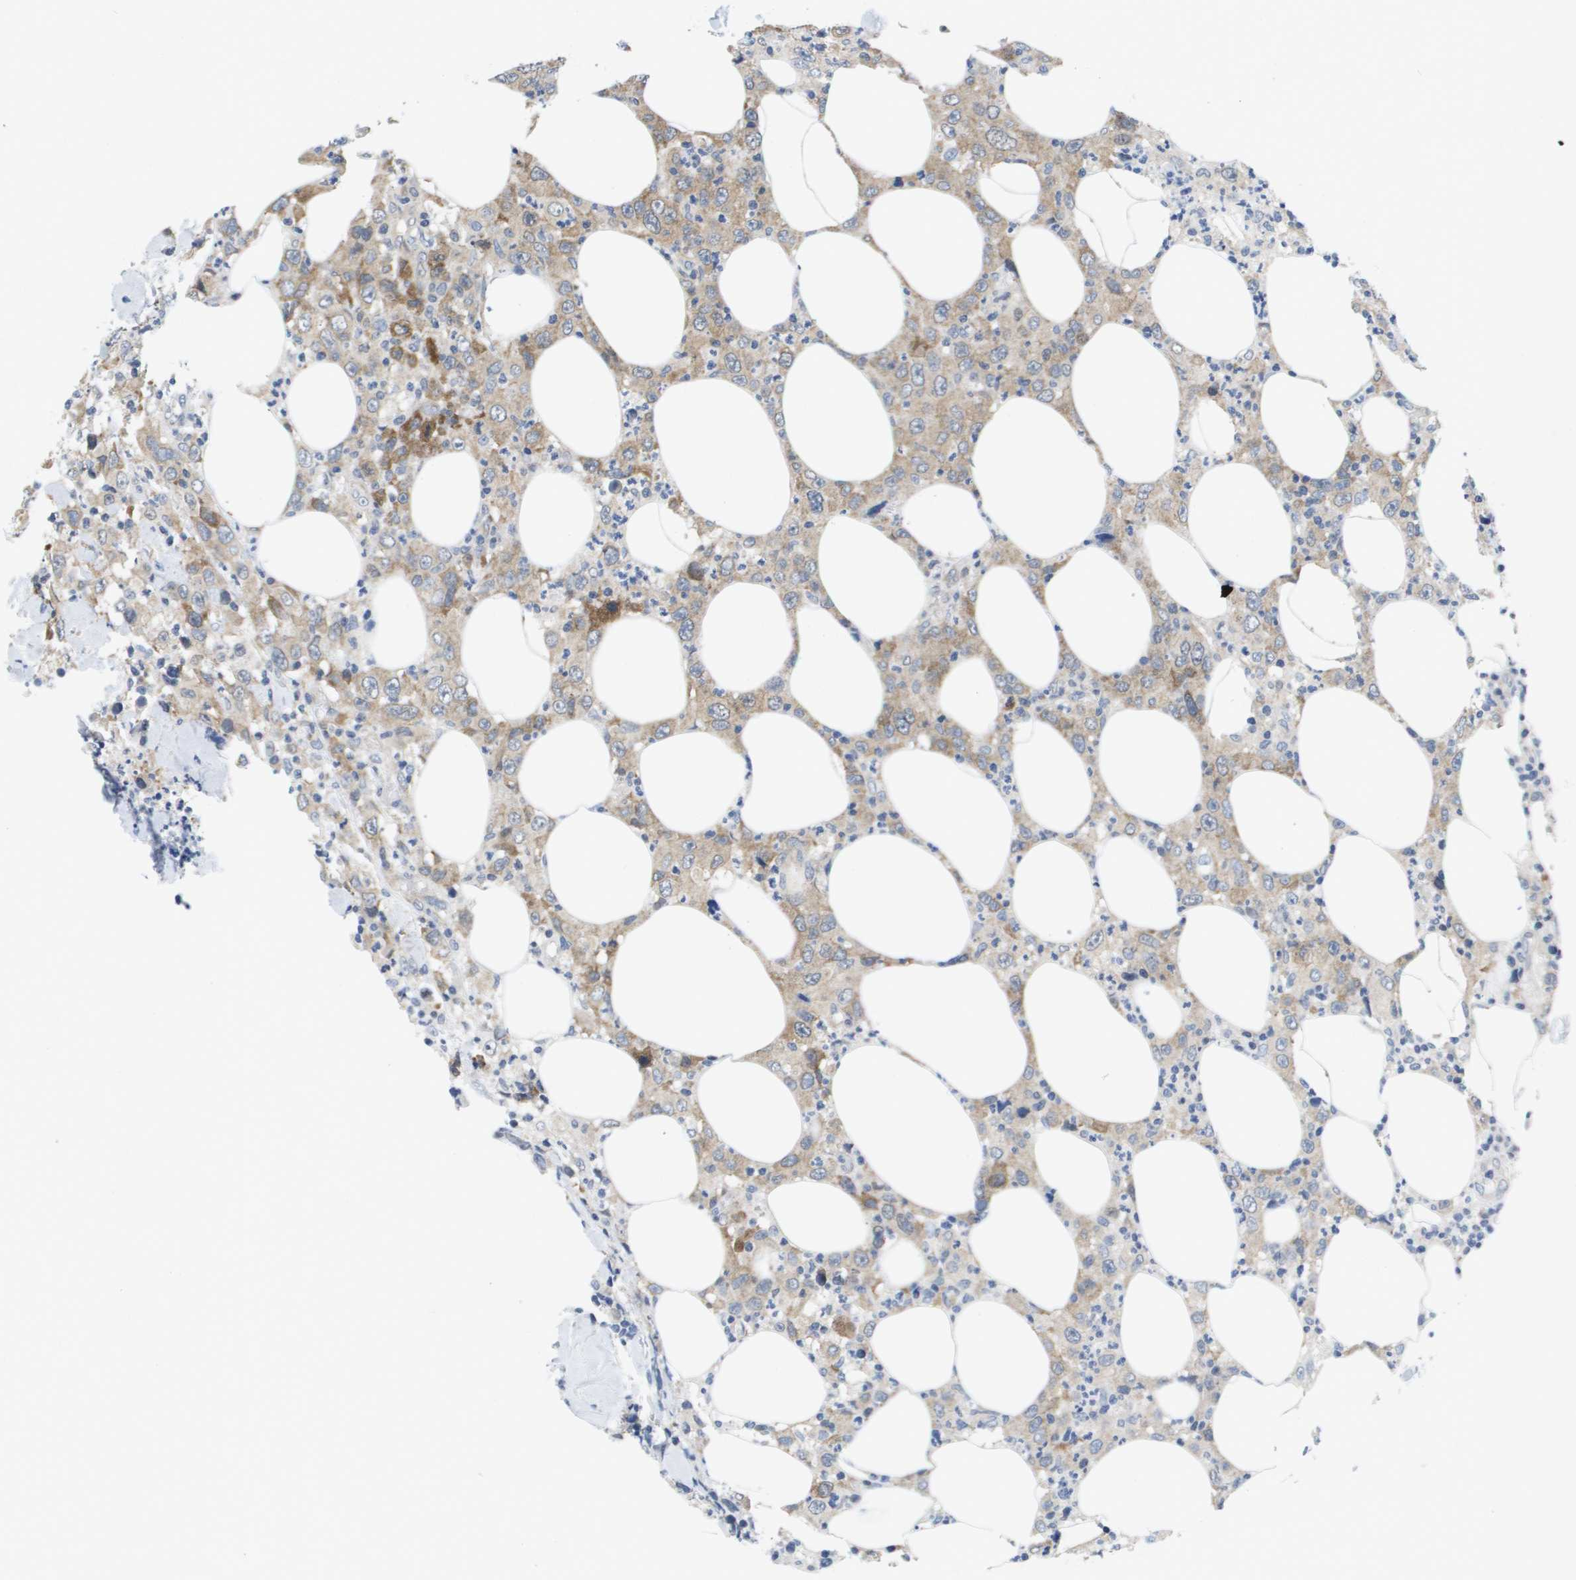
{"staining": {"intensity": "moderate", "quantity": "<25%", "location": "cytoplasmic/membranous"}, "tissue": "thyroid cancer", "cell_type": "Tumor cells", "image_type": "cancer", "snomed": [{"axis": "morphology", "description": "Carcinoma, NOS"}, {"axis": "topography", "description": "Thyroid gland"}], "caption": "Tumor cells demonstrate moderate cytoplasmic/membranous staining in approximately <25% of cells in carcinoma (thyroid).", "gene": "FKBP4", "patient": {"sex": "female", "age": 77}}